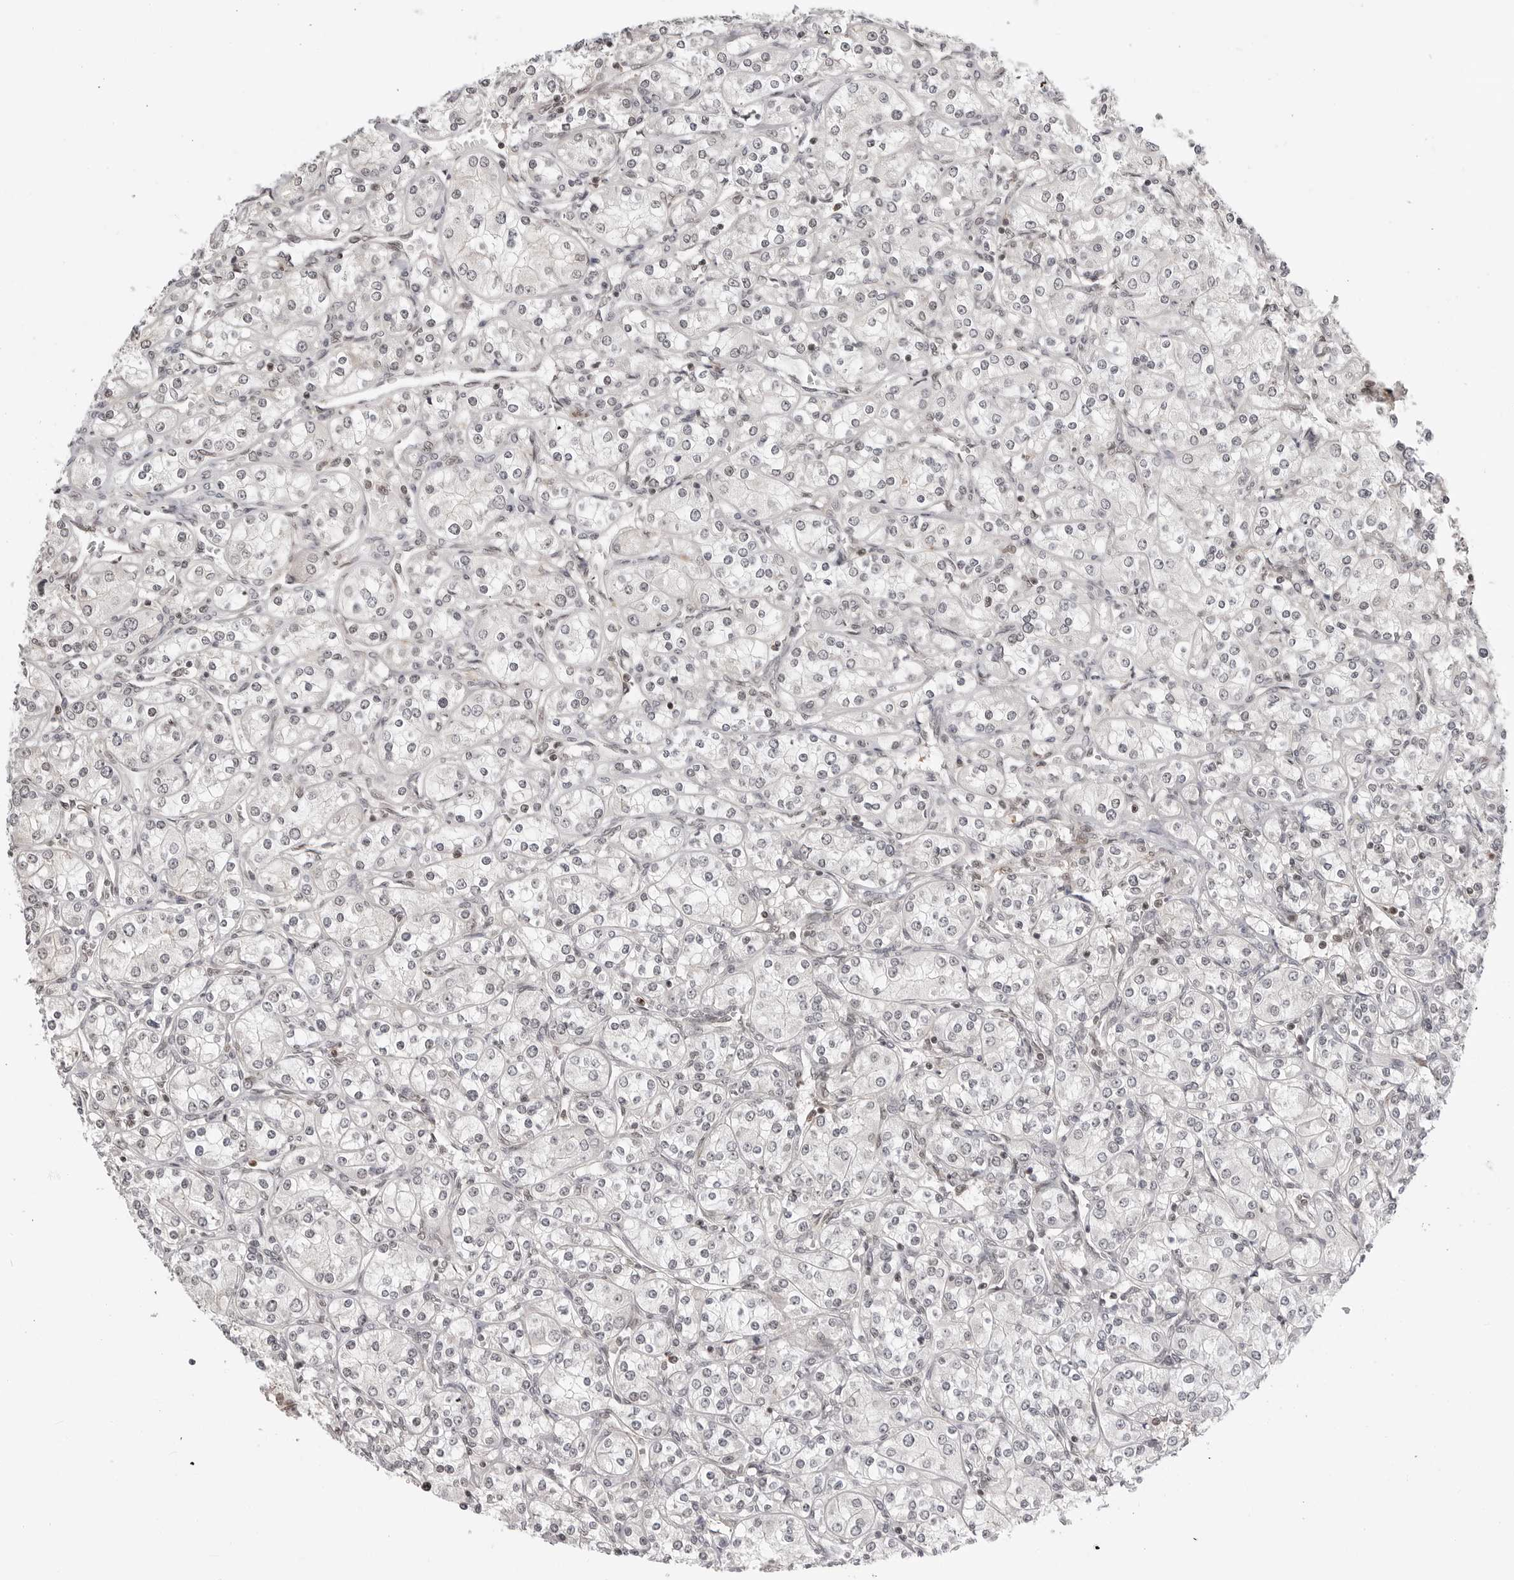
{"staining": {"intensity": "moderate", "quantity": "<25%", "location": "nuclear"}, "tissue": "renal cancer", "cell_type": "Tumor cells", "image_type": "cancer", "snomed": [{"axis": "morphology", "description": "Adenocarcinoma, NOS"}, {"axis": "topography", "description": "Kidney"}], "caption": "Brown immunohistochemical staining in renal adenocarcinoma reveals moderate nuclear staining in about <25% of tumor cells.", "gene": "C8orf33", "patient": {"sex": "male", "age": 77}}